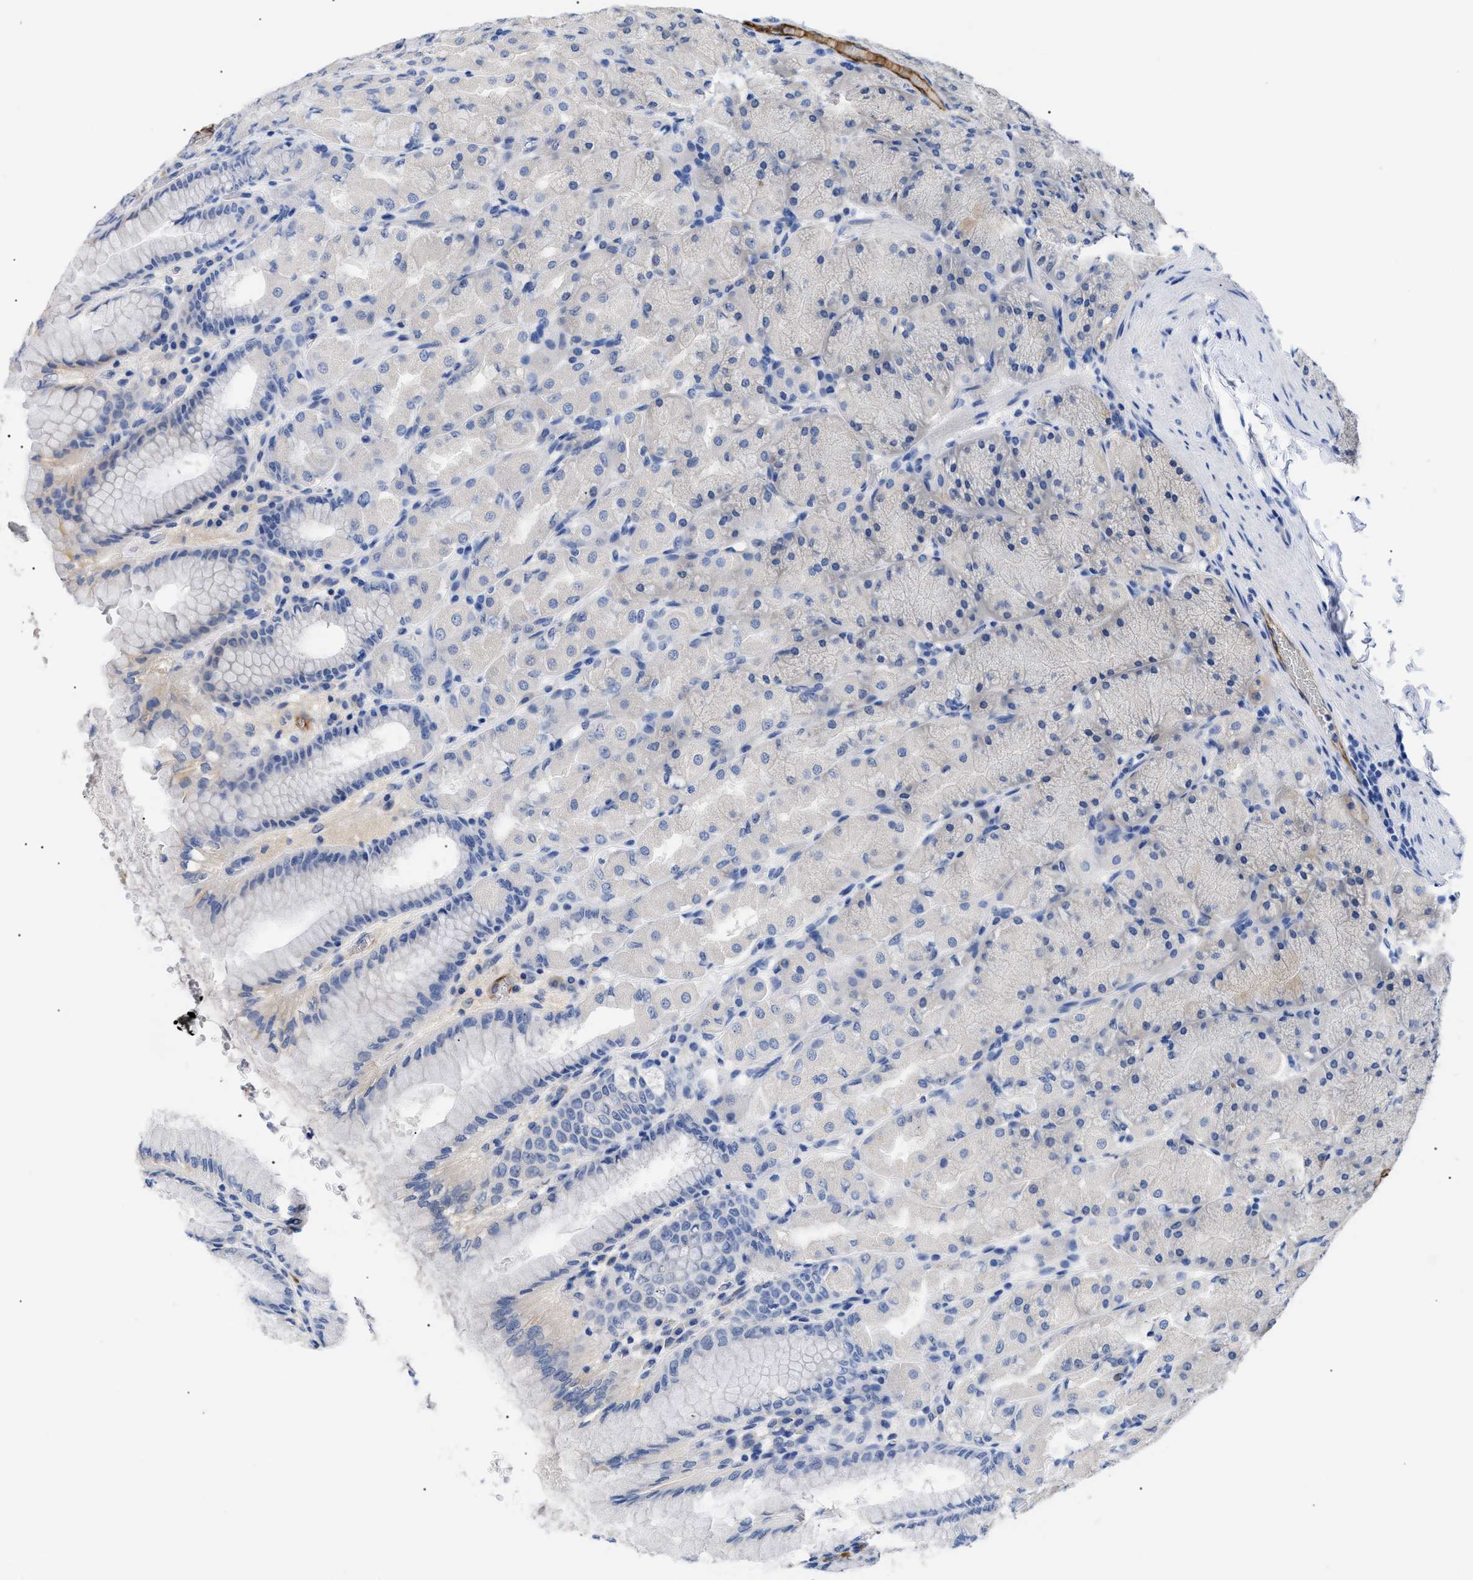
{"staining": {"intensity": "negative", "quantity": "none", "location": "none"}, "tissue": "stomach", "cell_type": "Glandular cells", "image_type": "normal", "snomed": [{"axis": "morphology", "description": "Normal tissue, NOS"}, {"axis": "topography", "description": "Stomach, upper"}], "caption": "Immunohistochemistry of normal stomach shows no positivity in glandular cells.", "gene": "ACKR1", "patient": {"sex": "female", "age": 56}}